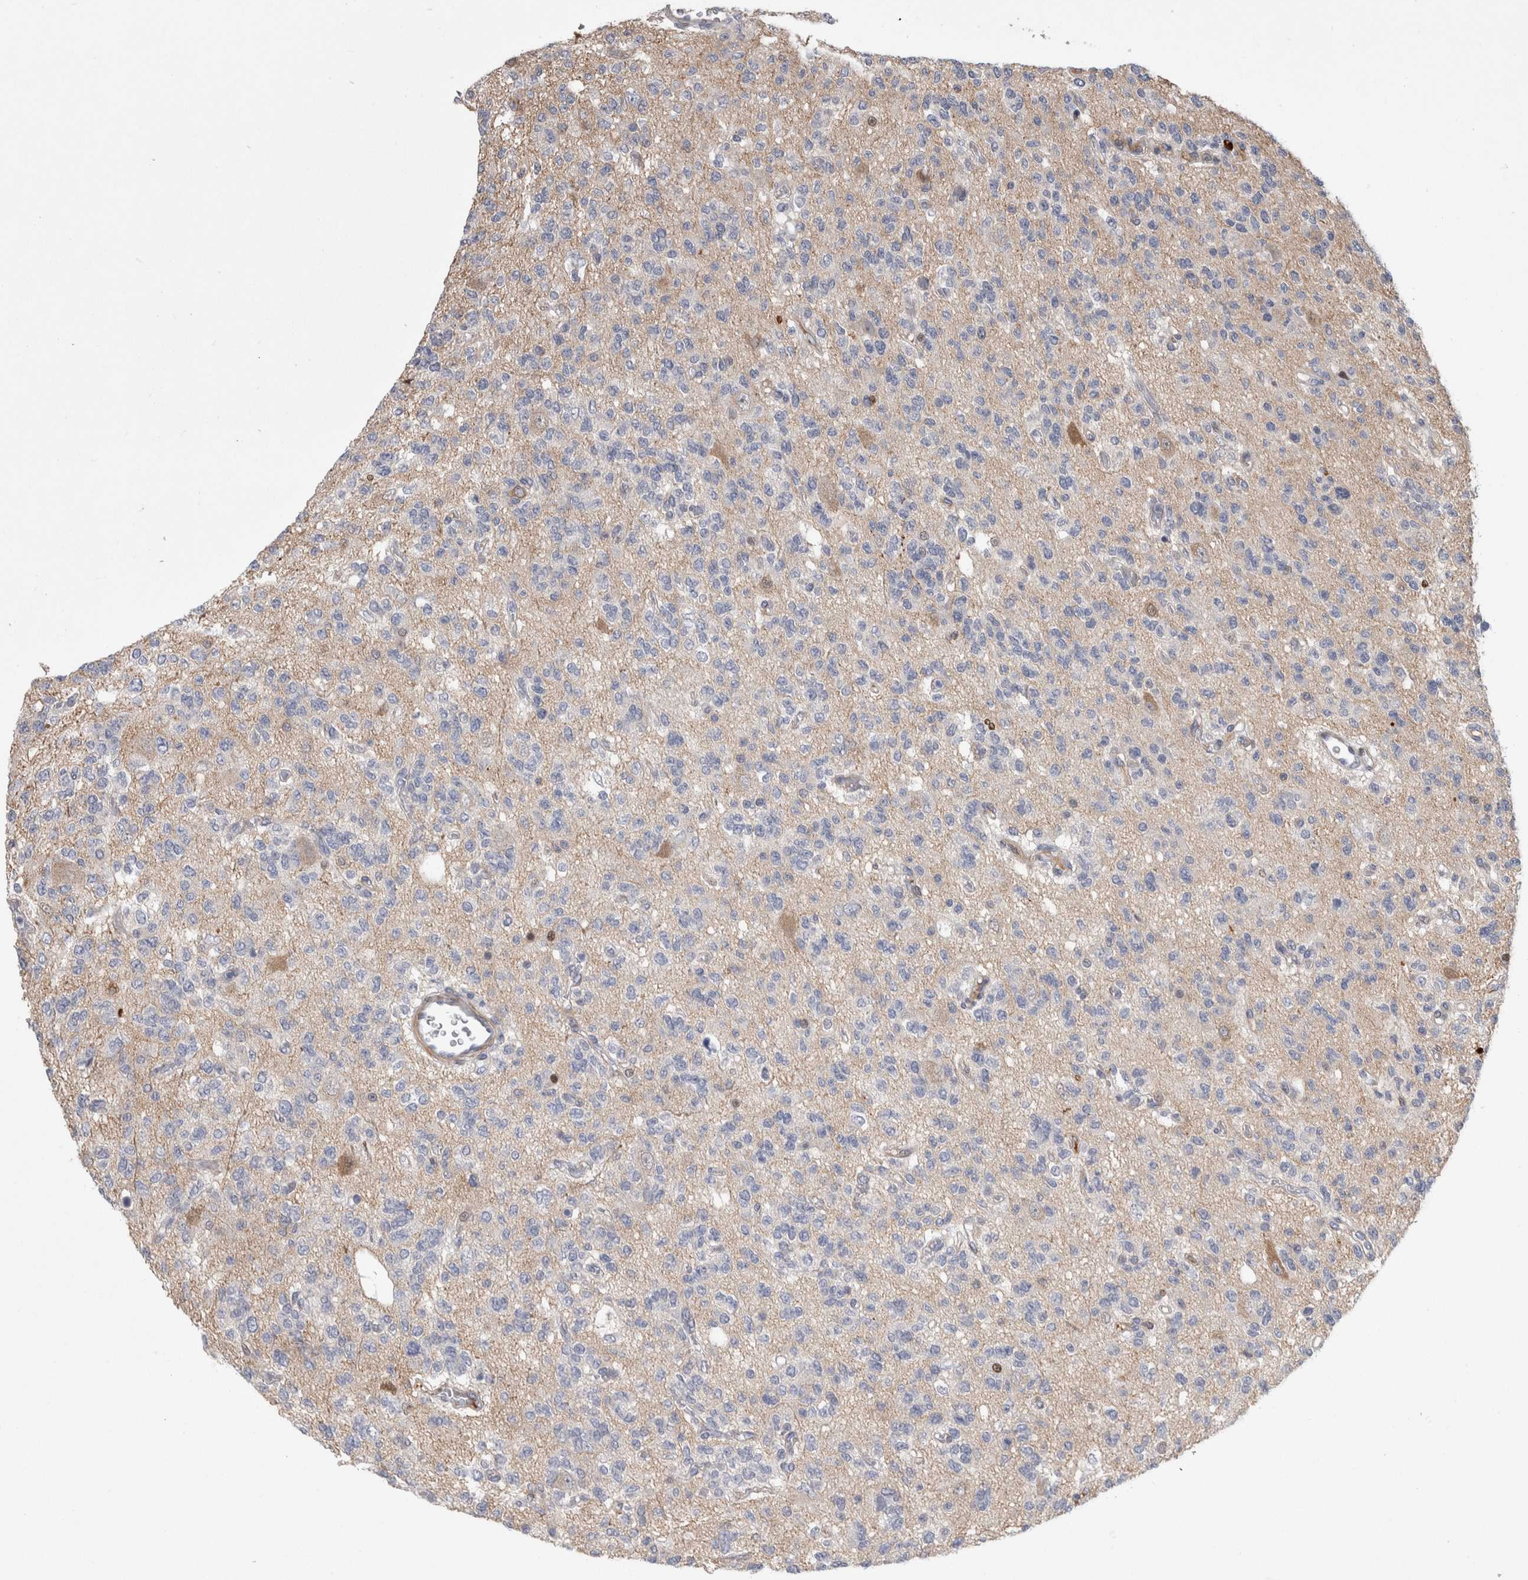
{"staining": {"intensity": "negative", "quantity": "none", "location": "none"}, "tissue": "glioma", "cell_type": "Tumor cells", "image_type": "cancer", "snomed": [{"axis": "morphology", "description": "Glioma, malignant, Low grade"}, {"axis": "topography", "description": "Brain"}], "caption": "This is an immunohistochemistry histopathology image of human glioma. There is no staining in tumor cells.", "gene": "PSMG3", "patient": {"sex": "male", "age": 38}}